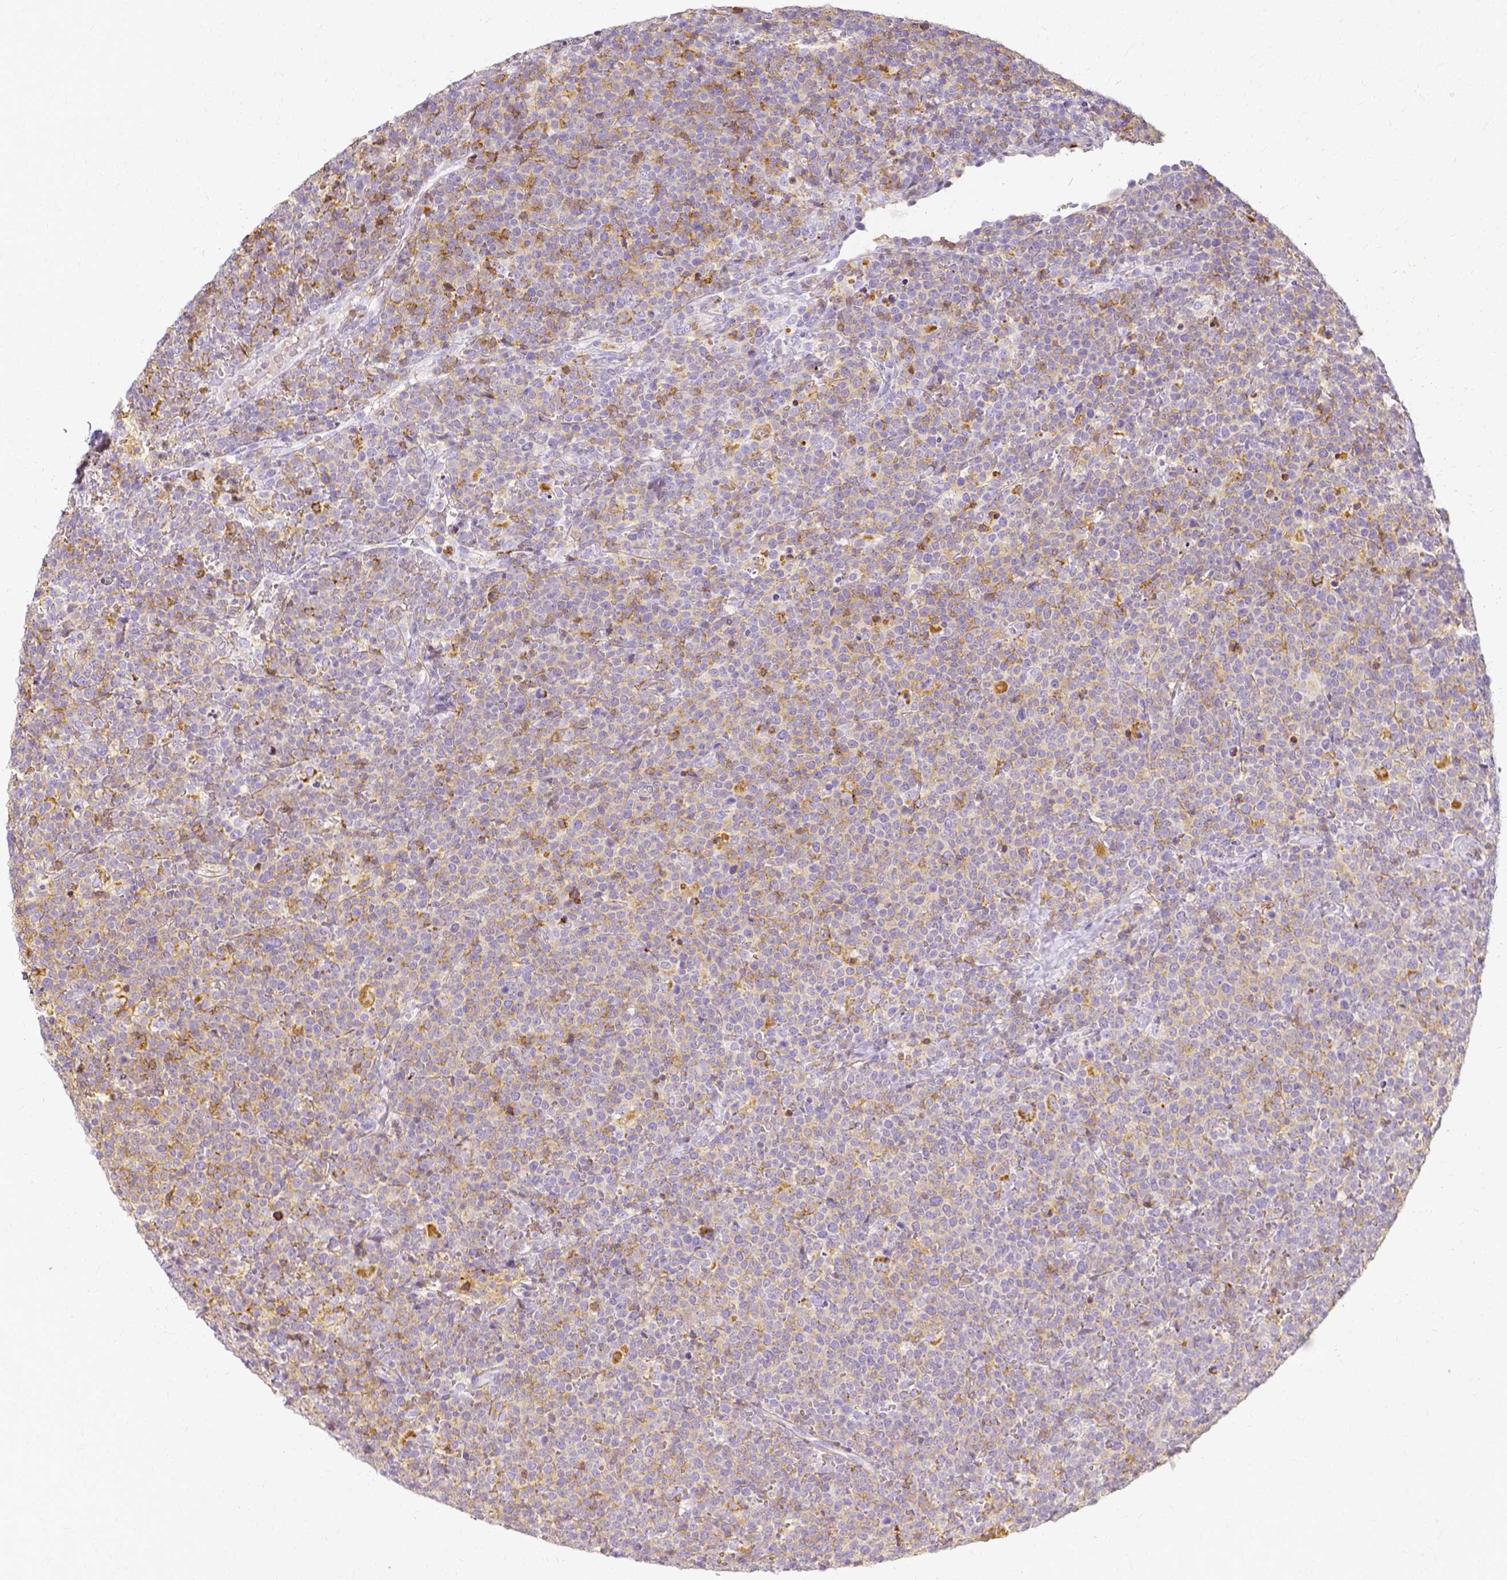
{"staining": {"intensity": "weak", "quantity": "<25%", "location": "cytoplasmic/membranous"}, "tissue": "lymphoma", "cell_type": "Tumor cells", "image_type": "cancer", "snomed": [{"axis": "morphology", "description": "Malignant lymphoma, non-Hodgkin's type, High grade"}, {"axis": "topography", "description": "Lymph node"}], "caption": "An IHC photomicrograph of malignant lymphoma, non-Hodgkin's type (high-grade) is shown. There is no staining in tumor cells of malignant lymphoma, non-Hodgkin's type (high-grade).", "gene": "HSPA12A", "patient": {"sex": "male", "age": 61}}